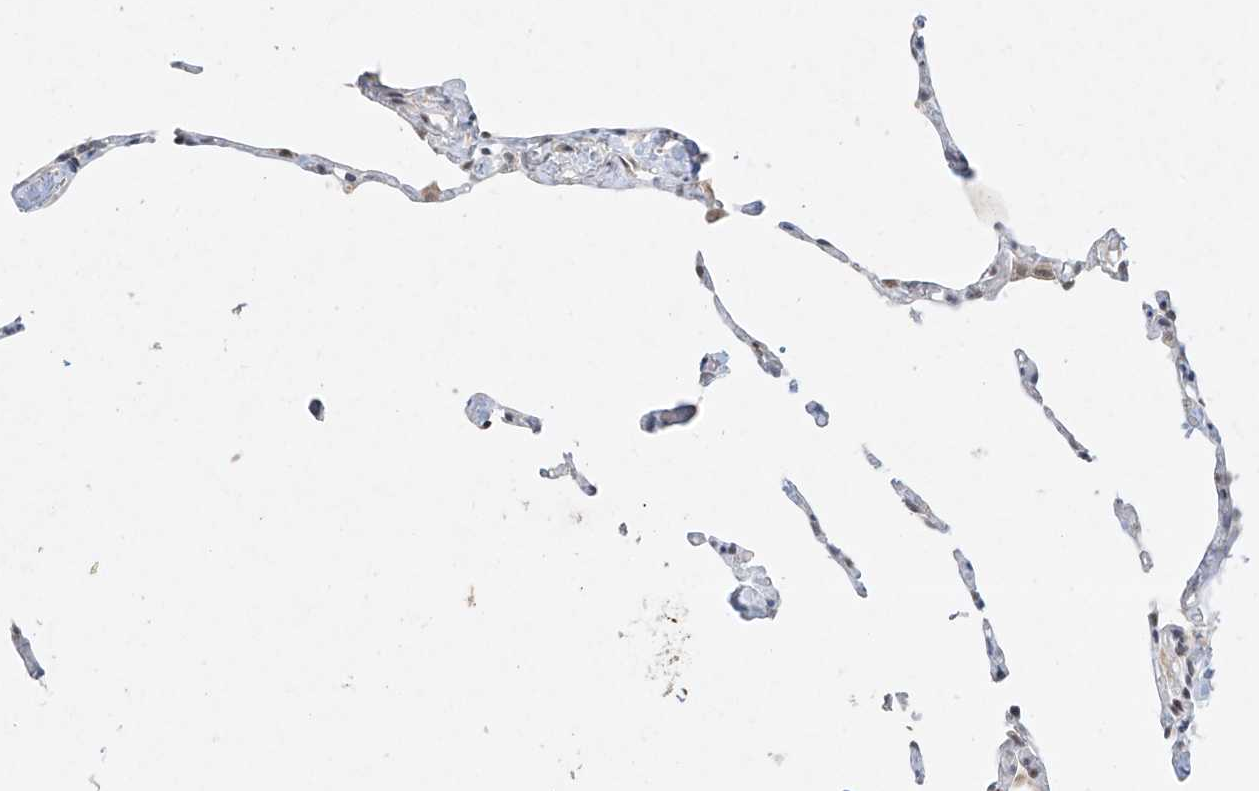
{"staining": {"intensity": "negative", "quantity": "none", "location": "none"}, "tissue": "lung", "cell_type": "Alveolar cells", "image_type": "normal", "snomed": [{"axis": "morphology", "description": "Normal tissue, NOS"}, {"axis": "topography", "description": "Lung"}], "caption": "This is an IHC histopathology image of normal lung. There is no staining in alveolar cells.", "gene": "TASP1", "patient": {"sex": "male", "age": 65}}